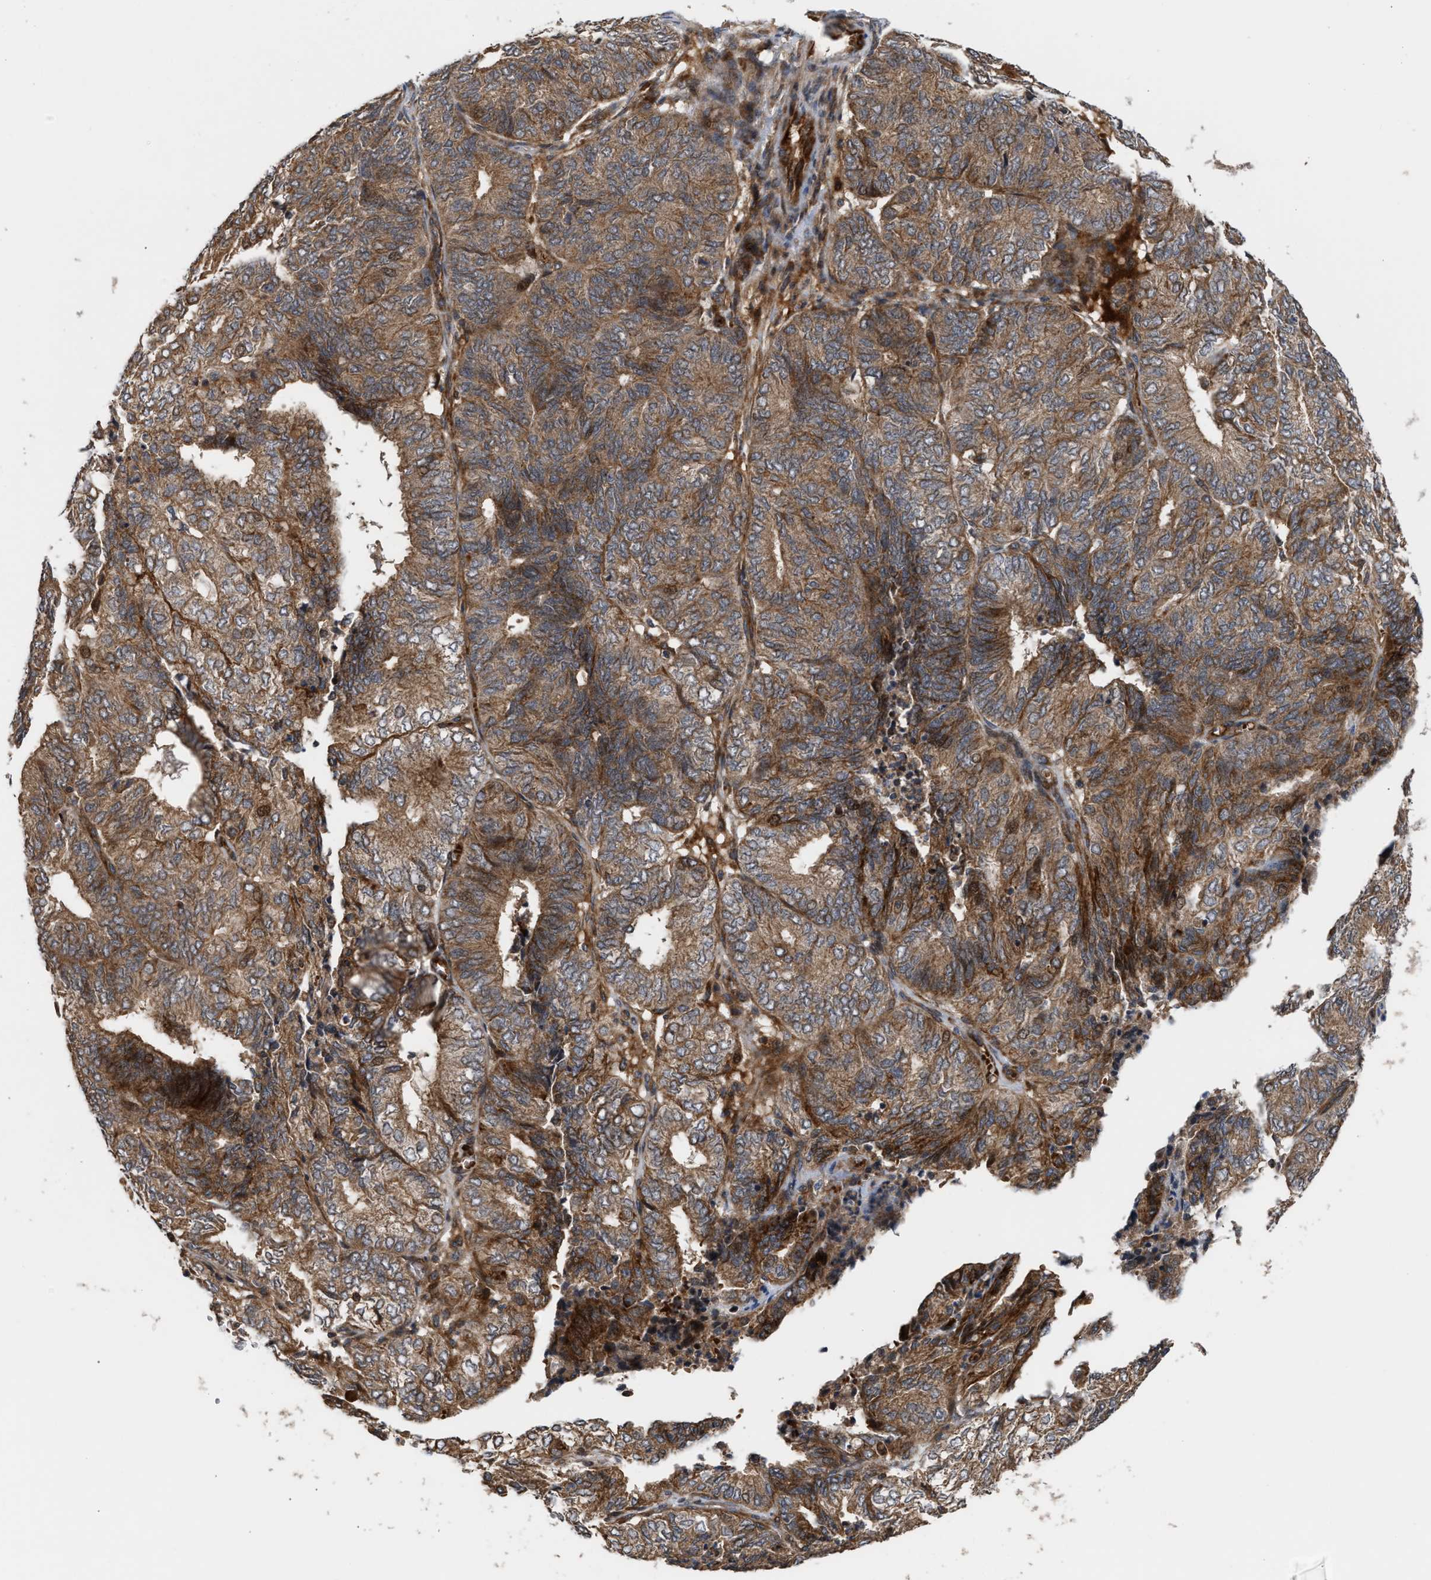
{"staining": {"intensity": "moderate", "quantity": ">75%", "location": "cytoplasmic/membranous"}, "tissue": "endometrial cancer", "cell_type": "Tumor cells", "image_type": "cancer", "snomed": [{"axis": "morphology", "description": "Adenocarcinoma, NOS"}, {"axis": "topography", "description": "Uterus"}], "caption": "Immunohistochemical staining of endometrial cancer exhibits moderate cytoplasmic/membranous protein staining in approximately >75% of tumor cells. (Brightfield microscopy of DAB IHC at high magnification).", "gene": "STAU1", "patient": {"sex": "female", "age": 60}}